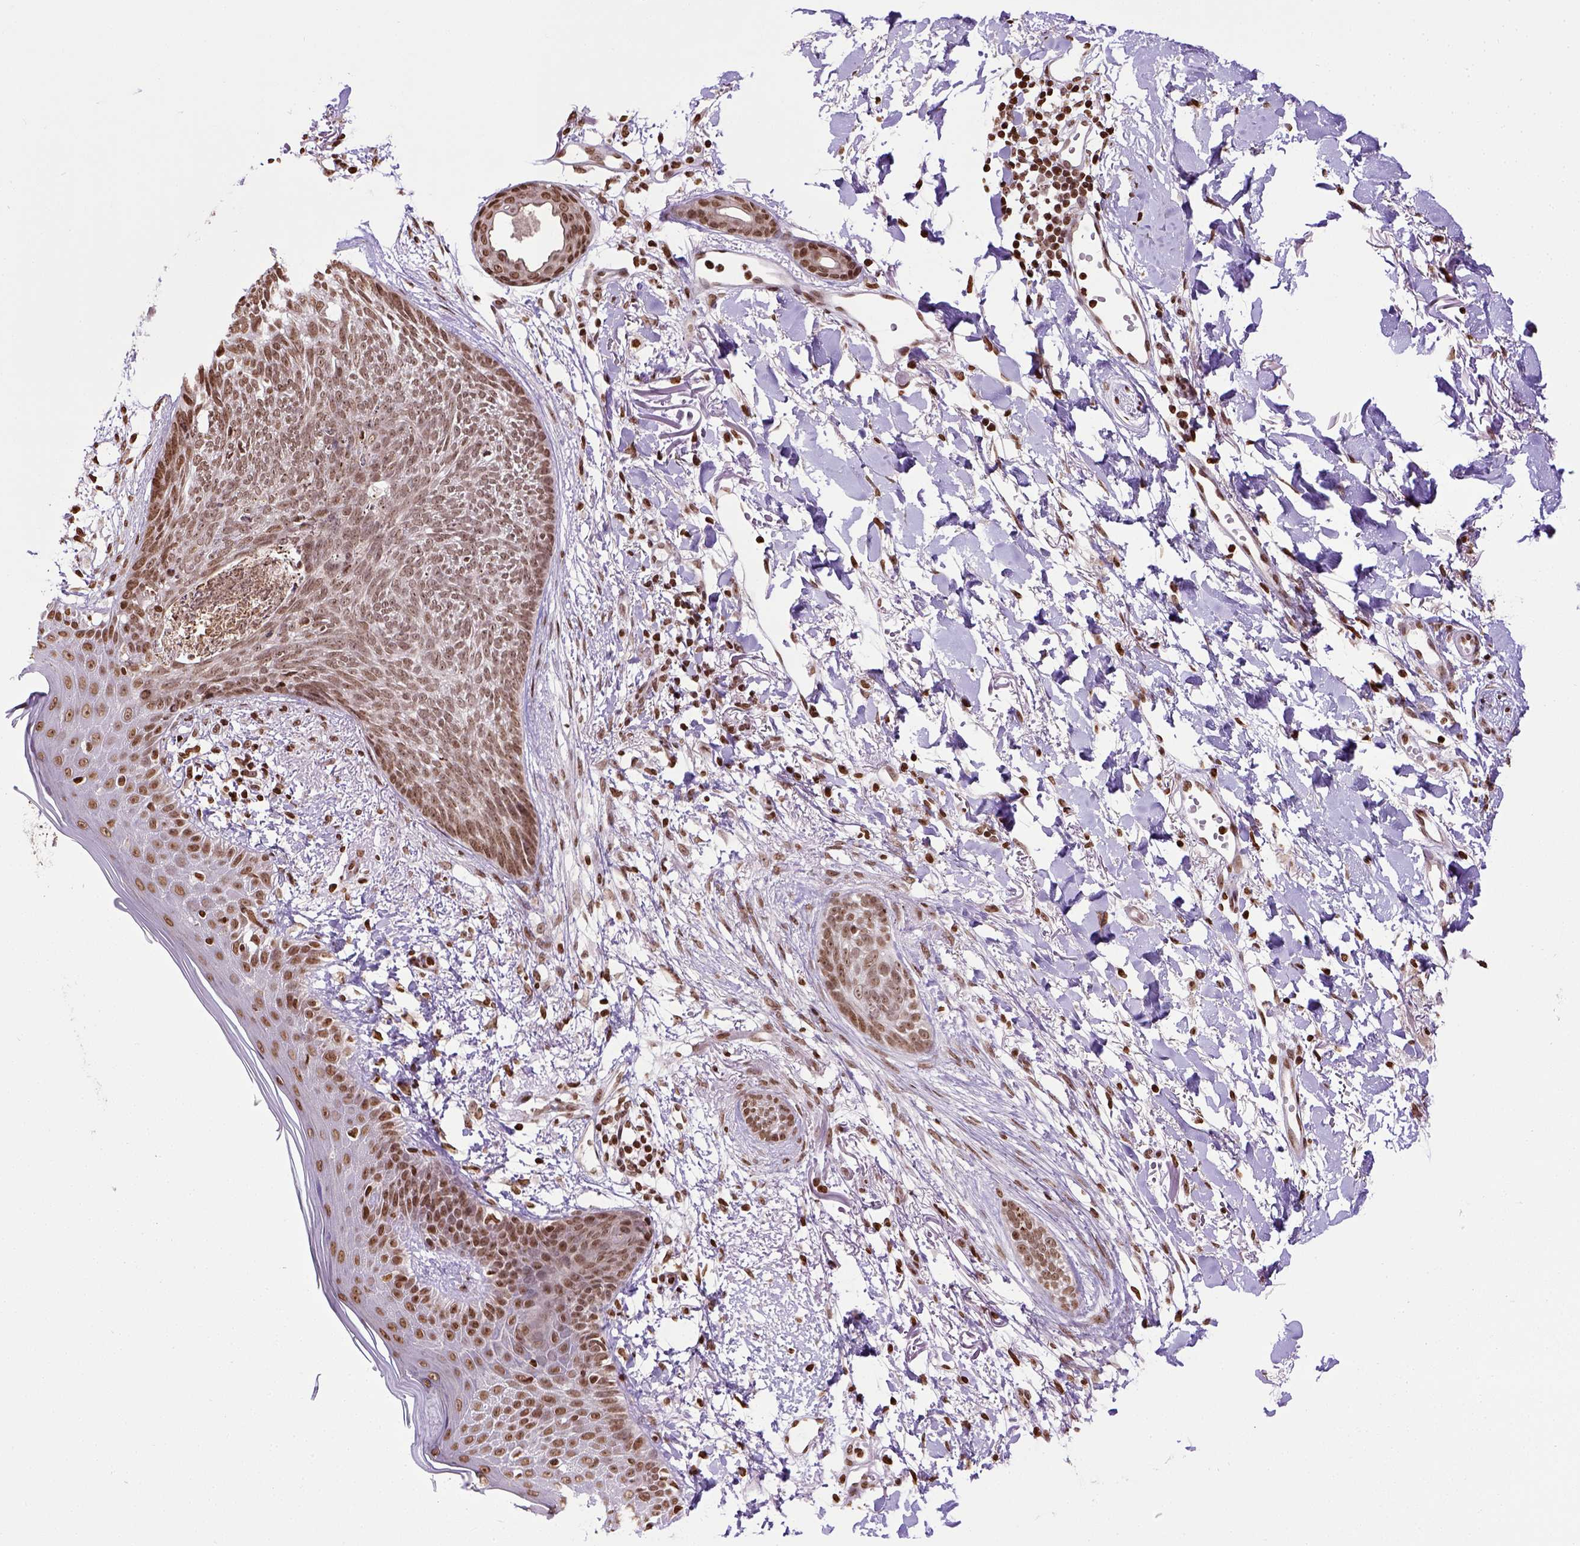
{"staining": {"intensity": "moderate", "quantity": ">75%", "location": "nuclear"}, "tissue": "skin cancer", "cell_type": "Tumor cells", "image_type": "cancer", "snomed": [{"axis": "morphology", "description": "Normal tissue, NOS"}, {"axis": "morphology", "description": "Basal cell carcinoma"}, {"axis": "topography", "description": "Skin"}], "caption": "The photomicrograph reveals staining of skin basal cell carcinoma, revealing moderate nuclear protein positivity (brown color) within tumor cells.", "gene": "ZNF75D", "patient": {"sex": "male", "age": 84}}